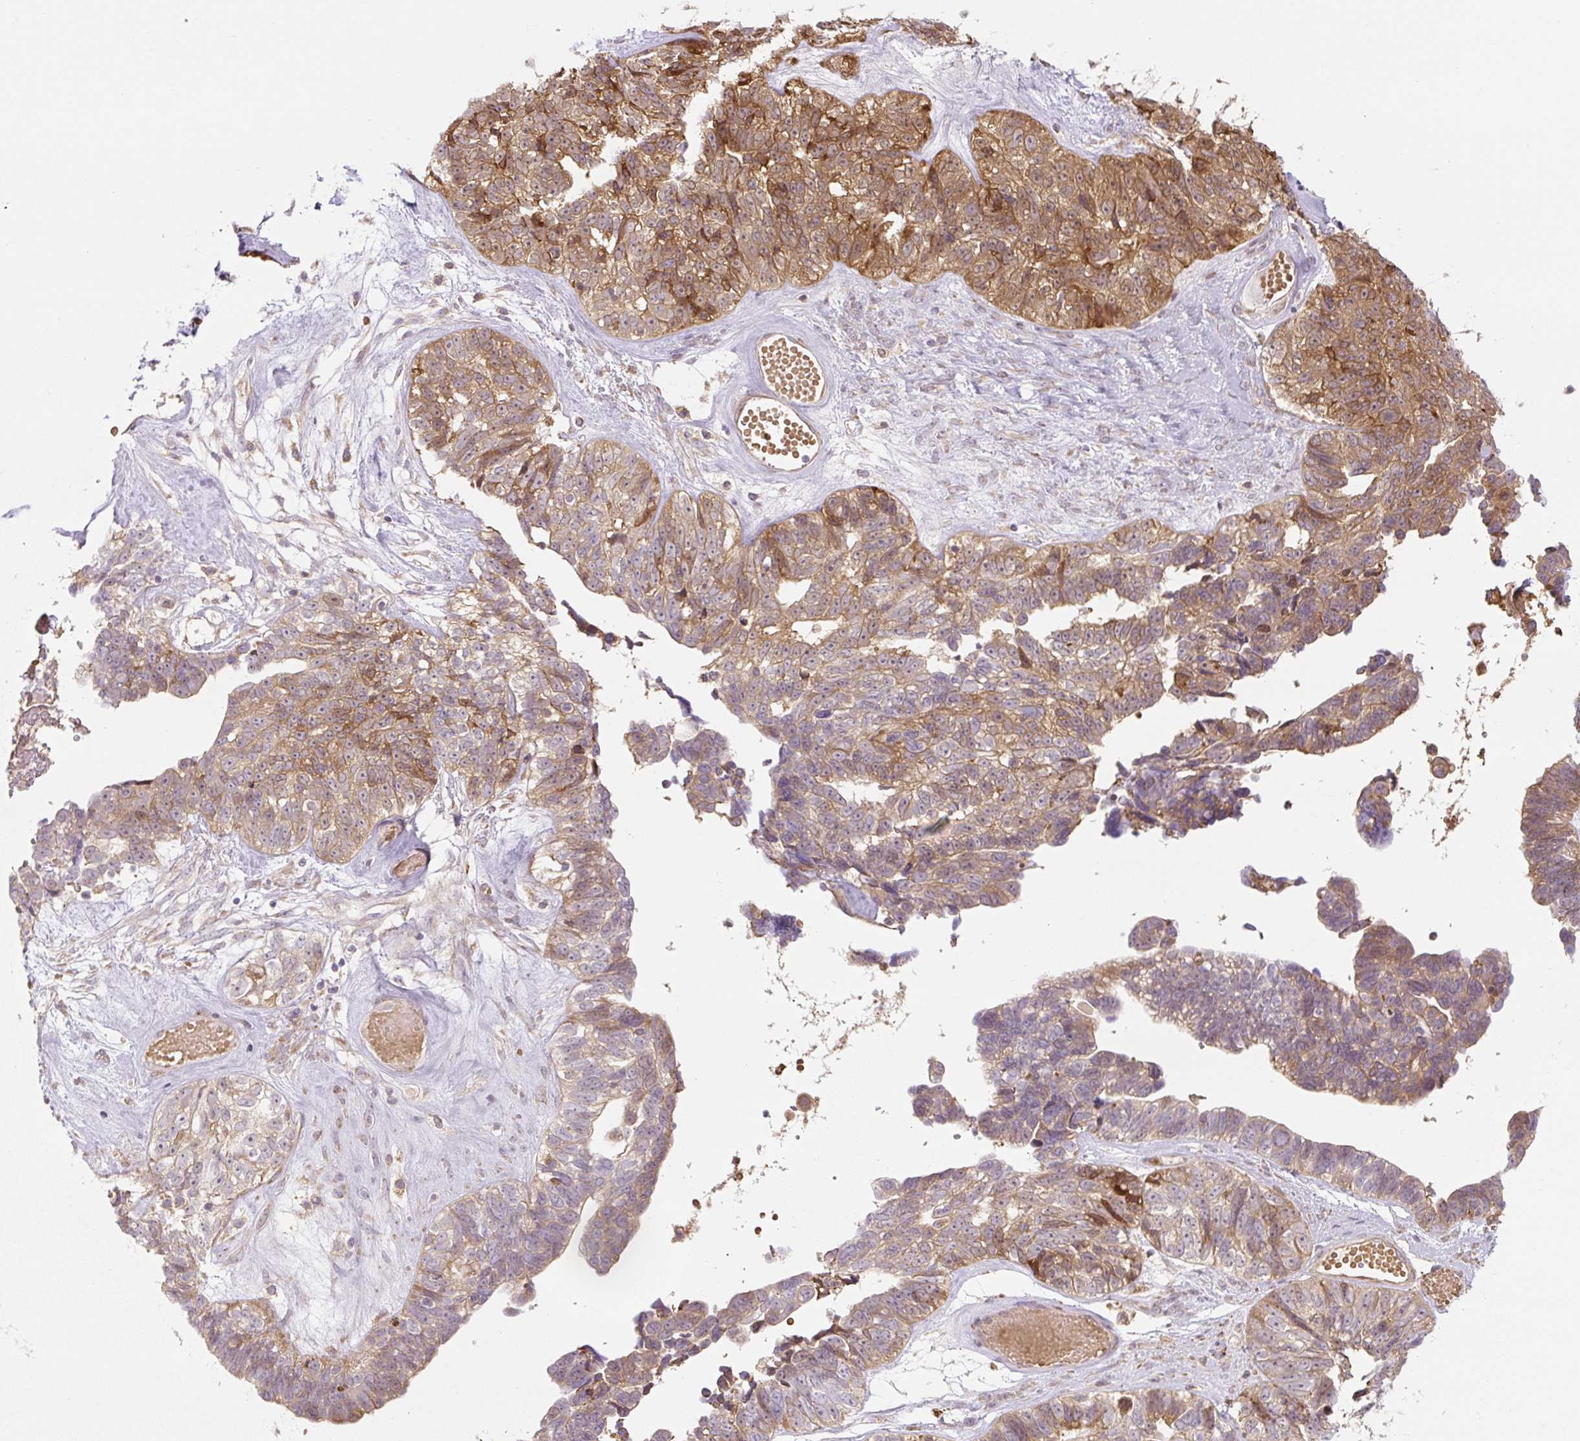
{"staining": {"intensity": "moderate", "quantity": ">75%", "location": "cytoplasmic/membranous"}, "tissue": "ovarian cancer", "cell_type": "Tumor cells", "image_type": "cancer", "snomed": [{"axis": "morphology", "description": "Cystadenocarcinoma, serous, NOS"}, {"axis": "topography", "description": "Ovary"}], "caption": "Protein staining of ovarian cancer tissue displays moderate cytoplasmic/membranous positivity in approximately >75% of tumor cells. (Stains: DAB in brown, nuclei in blue, Microscopy: brightfield microscopy at high magnification).", "gene": "RASA1", "patient": {"sex": "female", "age": 79}}